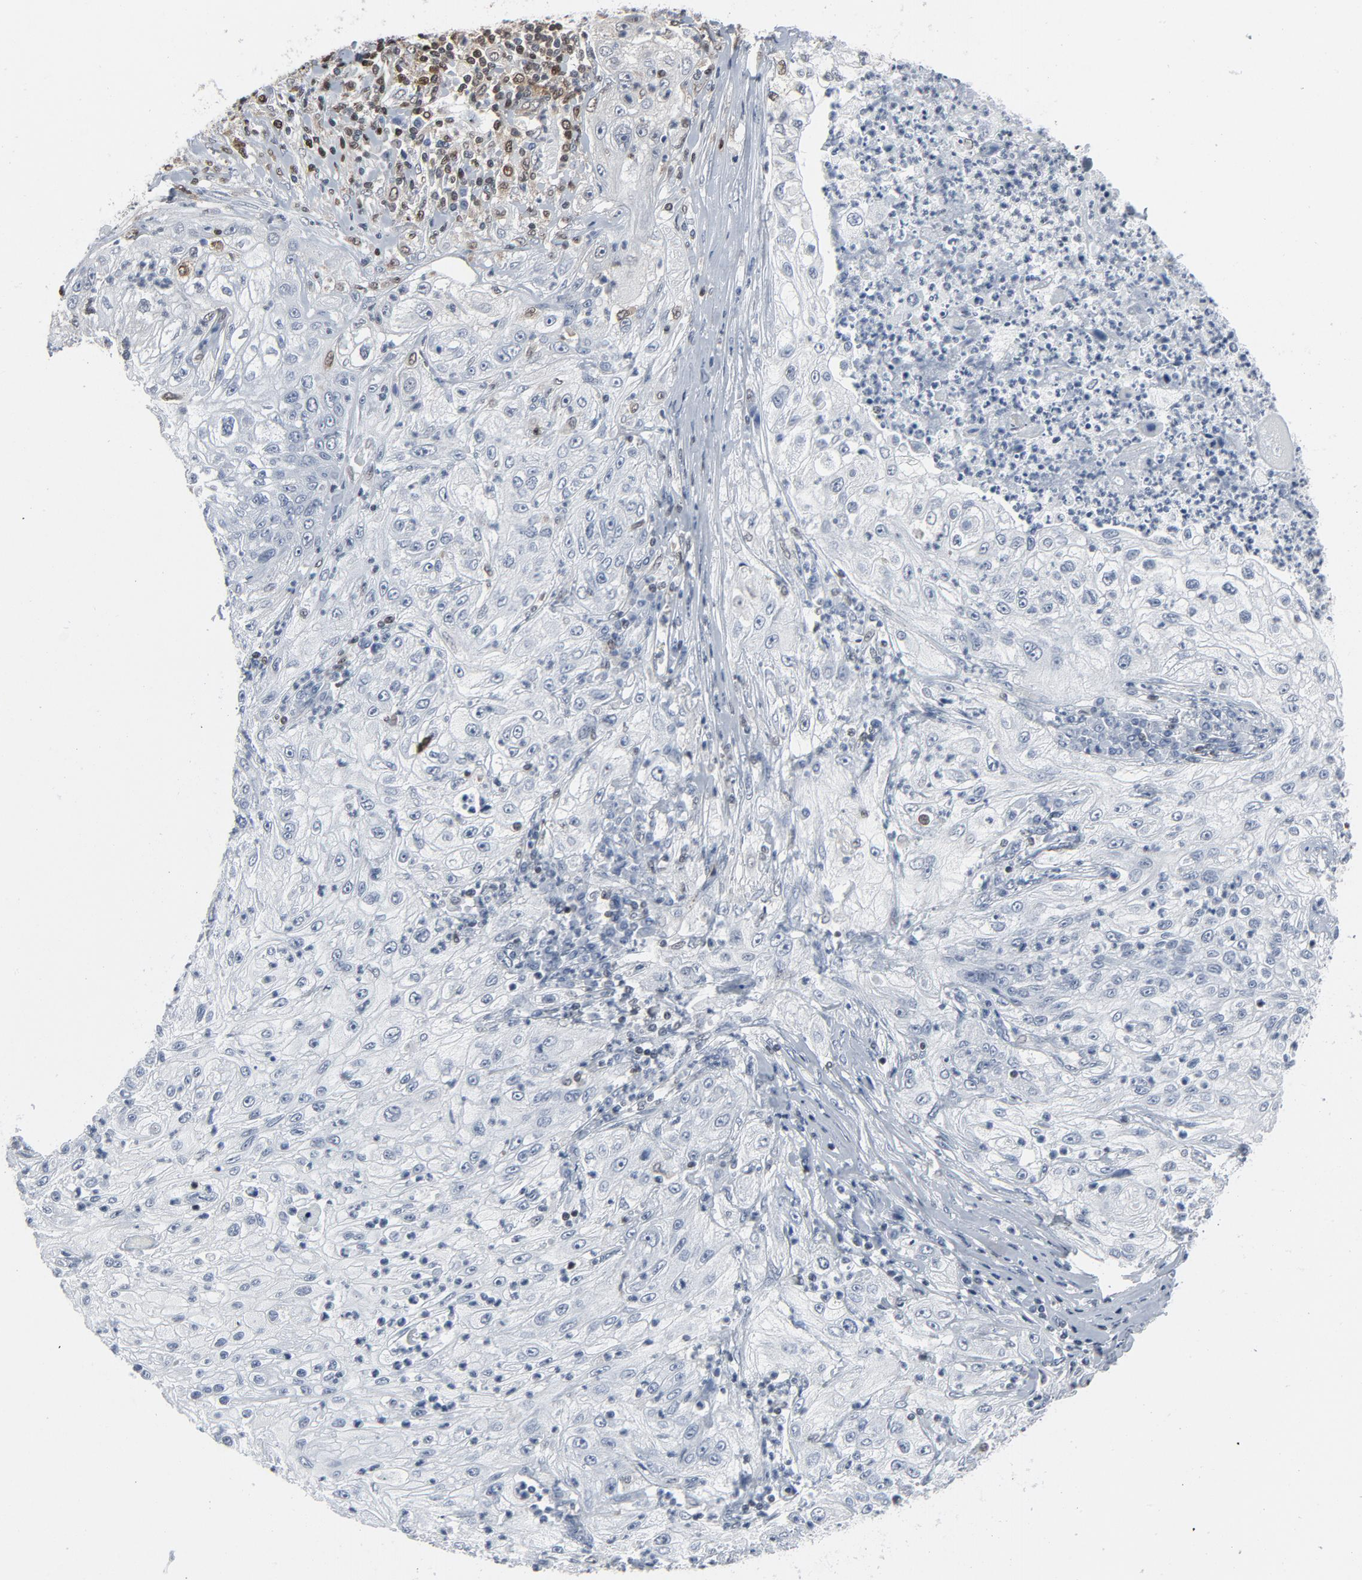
{"staining": {"intensity": "negative", "quantity": "none", "location": "none"}, "tissue": "lung cancer", "cell_type": "Tumor cells", "image_type": "cancer", "snomed": [{"axis": "morphology", "description": "Inflammation, NOS"}, {"axis": "morphology", "description": "Squamous cell carcinoma, NOS"}, {"axis": "topography", "description": "Lymph node"}, {"axis": "topography", "description": "Soft tissue"}, {"axis": "topography", "description": "Lung"}], "caption": "Immunohistochemistry photomicrograph of lung cancer (squamous cell carcinoma) stained for a protein (brown), which demonstrates no positivity in tumor cells. (Immunohistochemistry (ihc), brightfield microscopy, high magnification).", "gene": "STAT5A", "patient": {"sex": "male", "age": 66}}